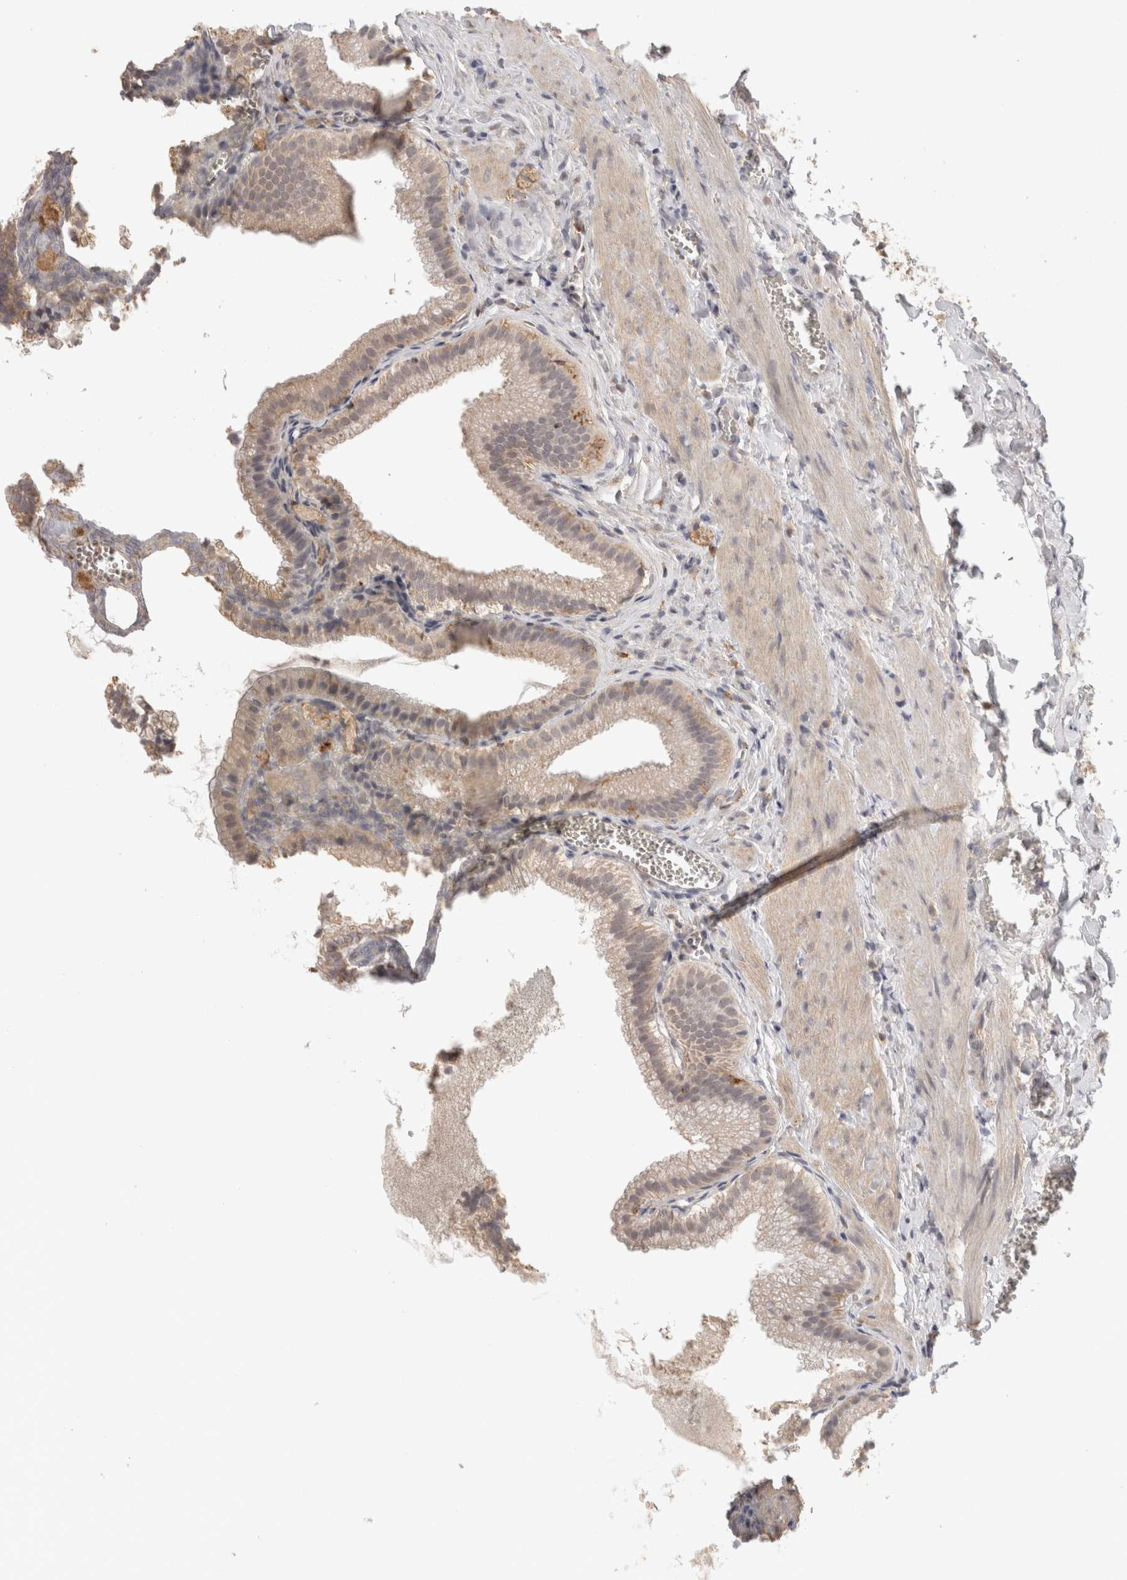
{"staining": {"intensity": "weak", "quantity": "<25%", "location": "cytoplasmic/membranous"}, "tissue": "gallbladder", "cell_type": "Glandular cells", "image_type": "normal", "snomed": [{"axis": "morphology", "description": "Normal tissue, NOS"}, {"axis": "topography", "description": "Gallbladder"}], "caption": "The histopathology image demonstrates no staining of glandular cells in unremarkable gallbladder. (DAB (3,3'-diaminobenzidine) IHC, high magnification).", "gene": "HAVCR2", "patient": {"sex": "male", "age": 38}}